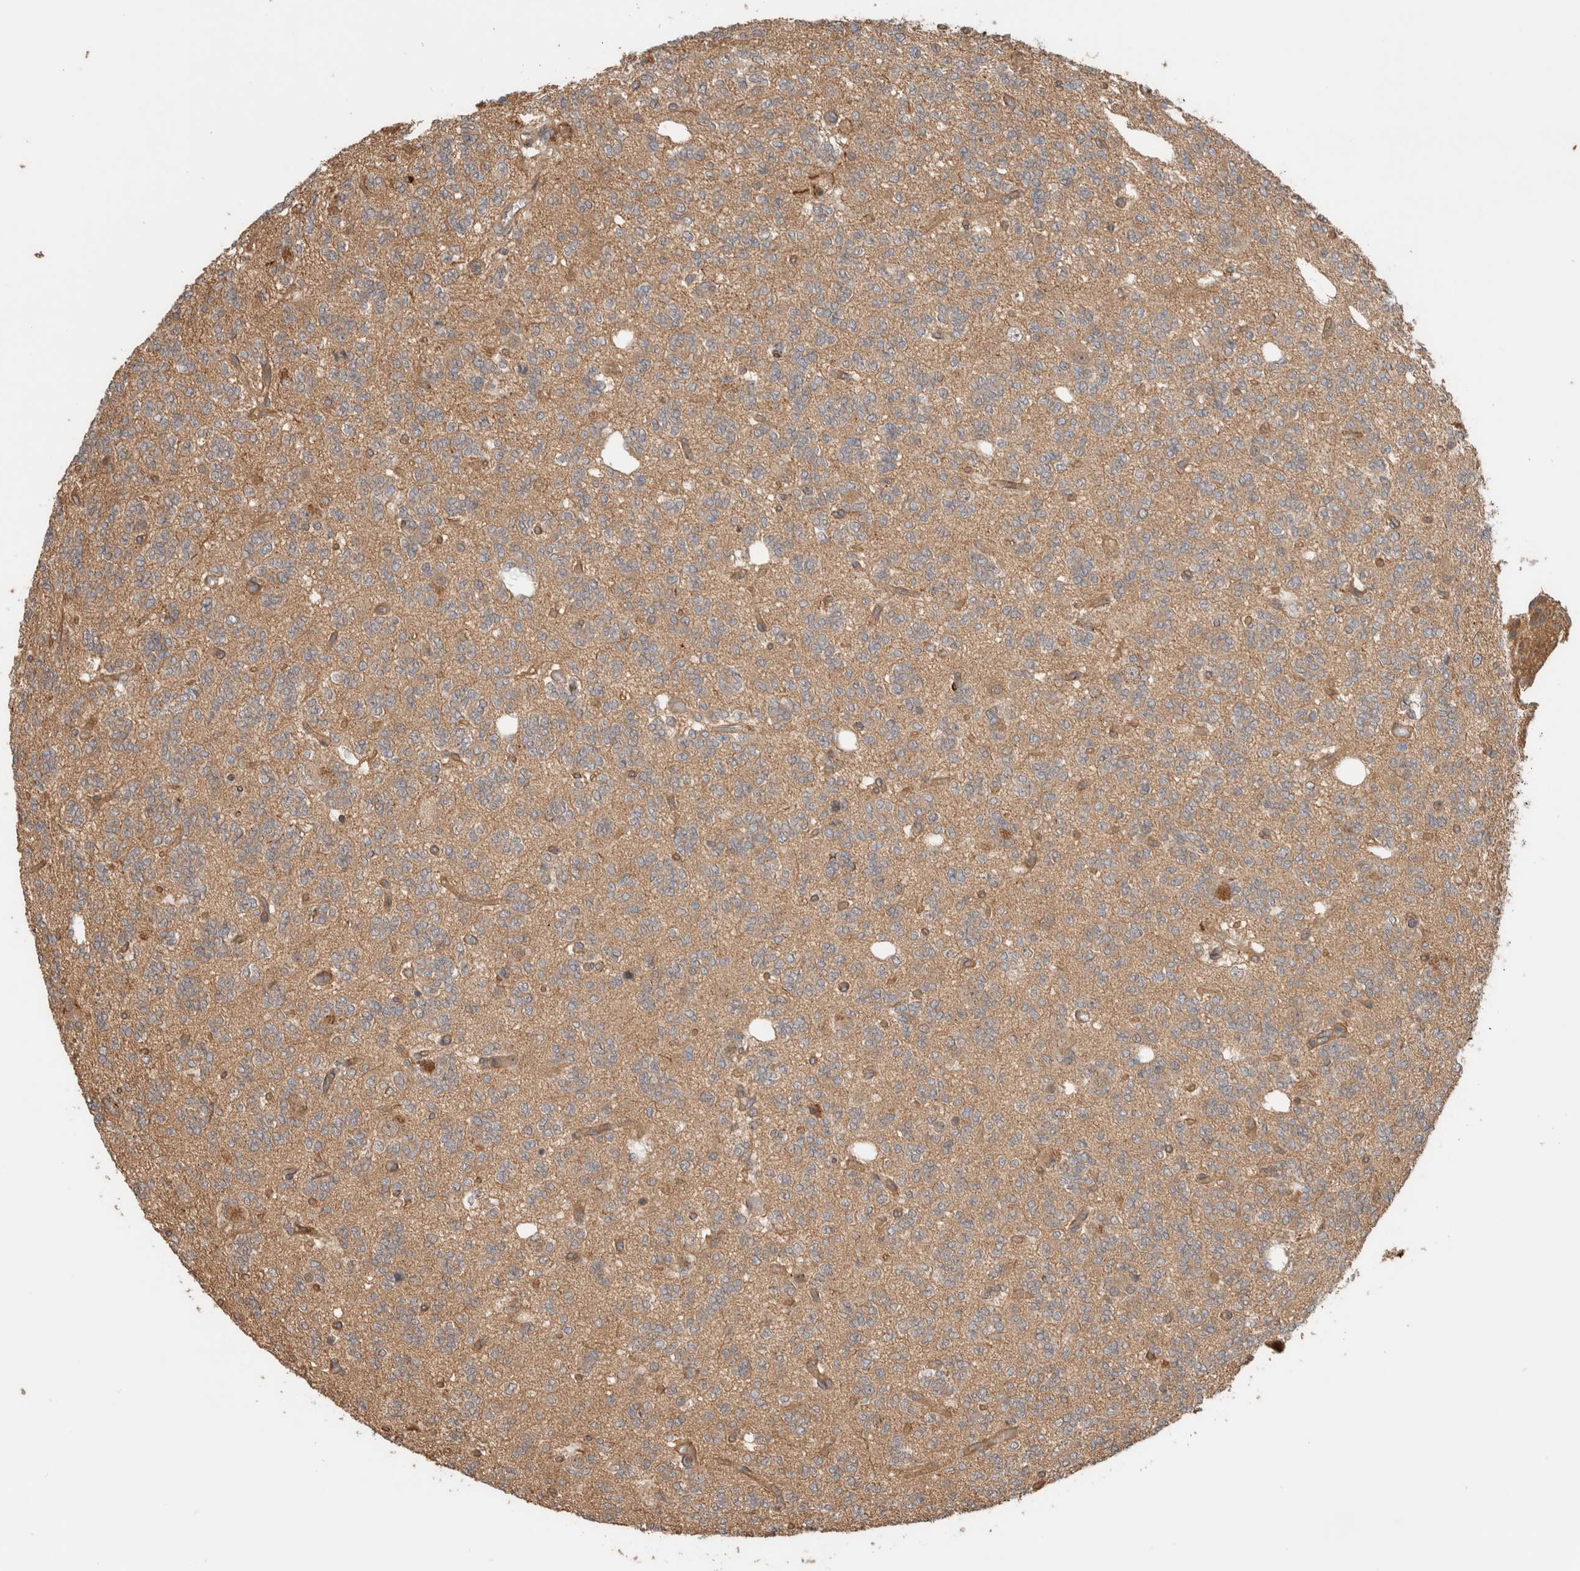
{"staining": {"intensity": "moderate", "quantity": ">75%", "location": "cytoplasmic/membranous"}, "tissue": "glioma", "cell_type": "Tumor cells", "image_type": "cancer", "snomed": [{"axis": "morphology", "description": "Glioma, malignant, Low grade"}, {"axis": "topography", "description": "Brain"}], "caption": "Immunohistochemistry (IHC) histopathology image of glioma stained for a protein (brown), which exhibits medium levels of moderate cytoplasmic/membranous expression in approximately >75% of tumor cells.", "gene": "OTUD6B", "patient": {"sex": "male", "age": 38}}